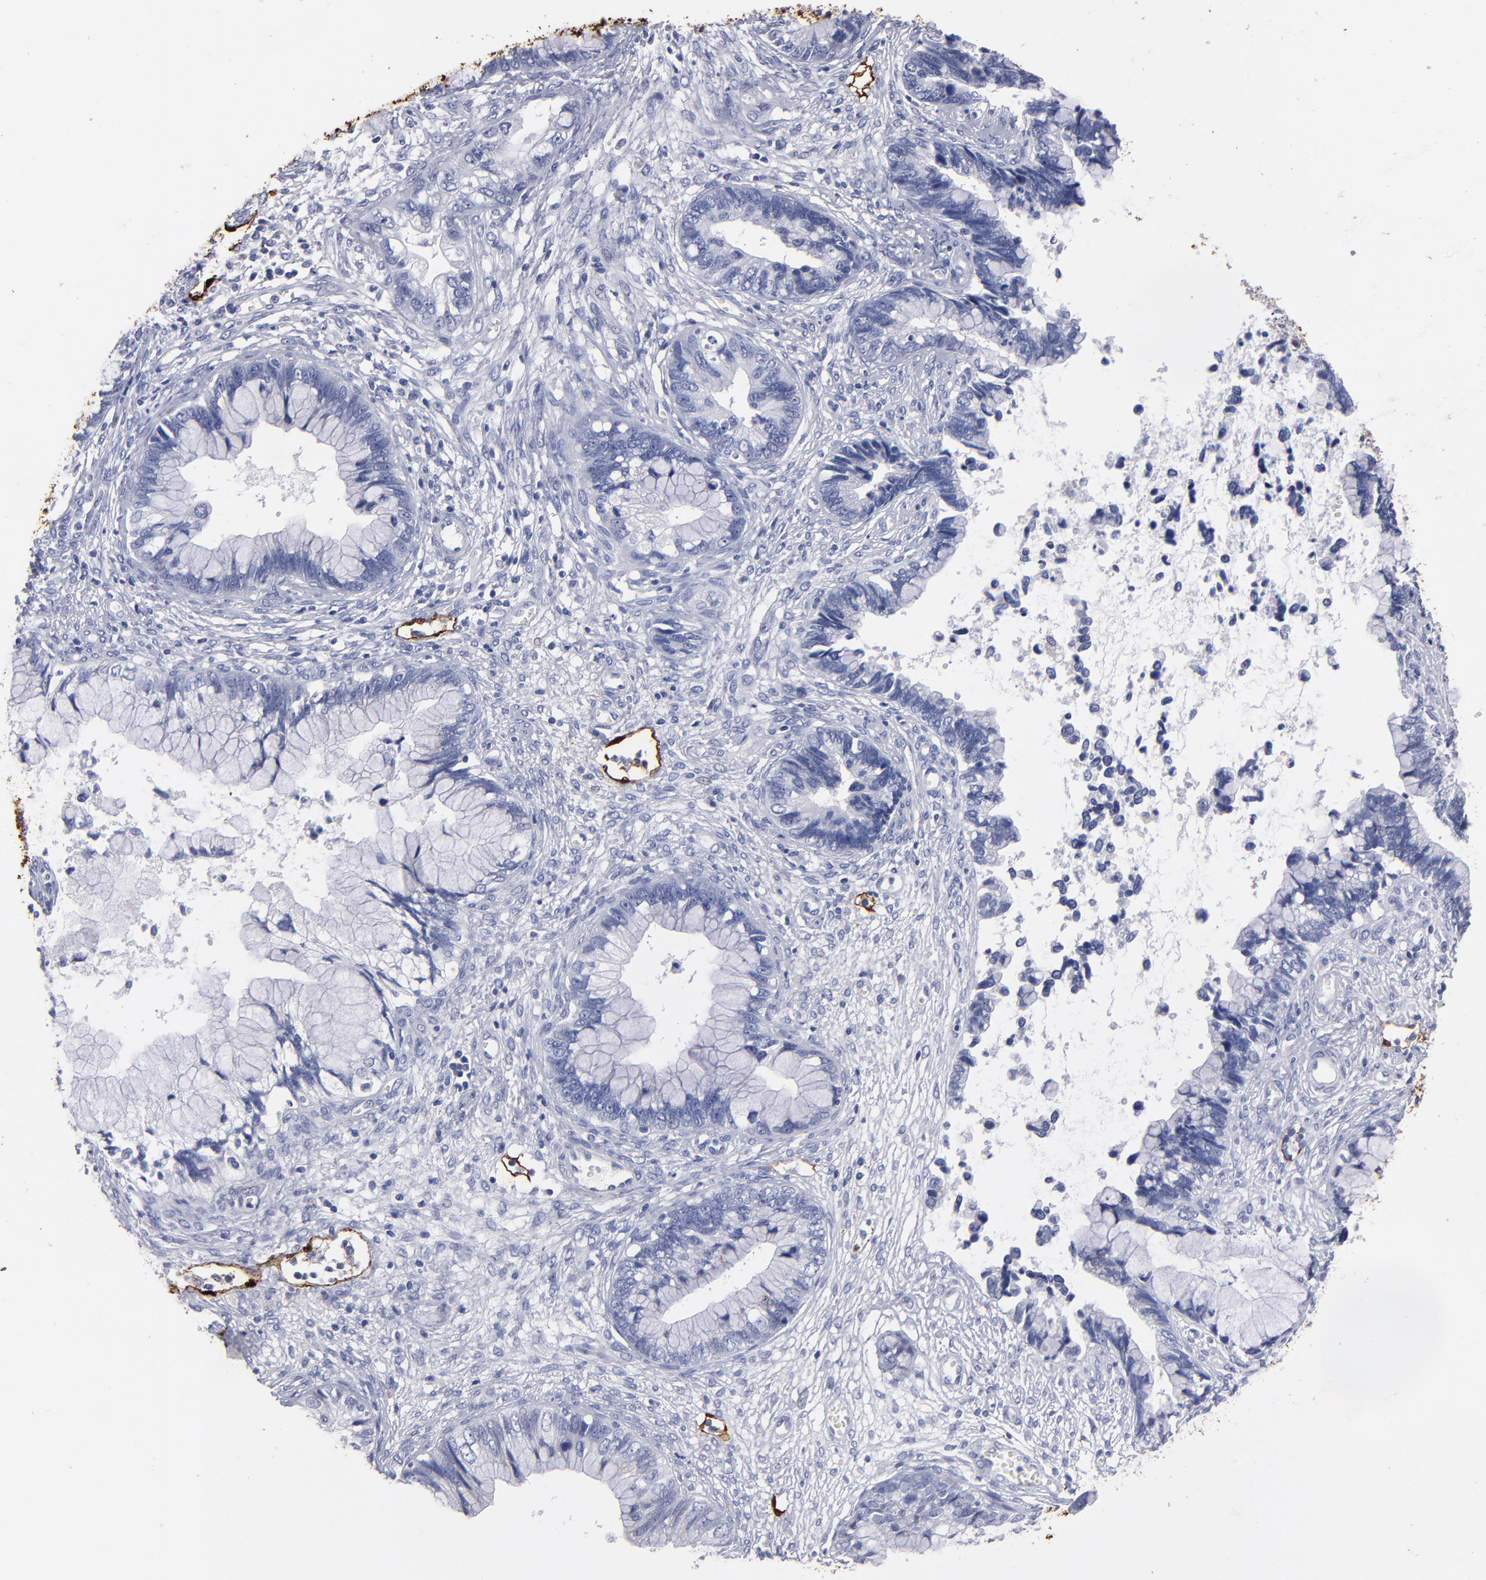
{"staining": {"intensity": "negative", "quantity": "none", "location": "none"}, "tissue": "cervical cancer", "cell_type": "Tumor cells", "image_type": "cancer", "snomed": [{"axis": "morphology", "description": "Adenocarcinoma, NOS"}, {"axis": "topography", "description": "Cervix"}], "caption": "Histopathology image shows no significant protein expression in tumor cells of cervical cancer. The staining was performed using DAB (3,3'-diaminobenzidine) to visualize the protein expression in brown, while the nuclei were stained in blue with hematoxylin (Magnification: 20x).", "gene": "FABP4", "patient": {"sex": "female", "age": 44}}